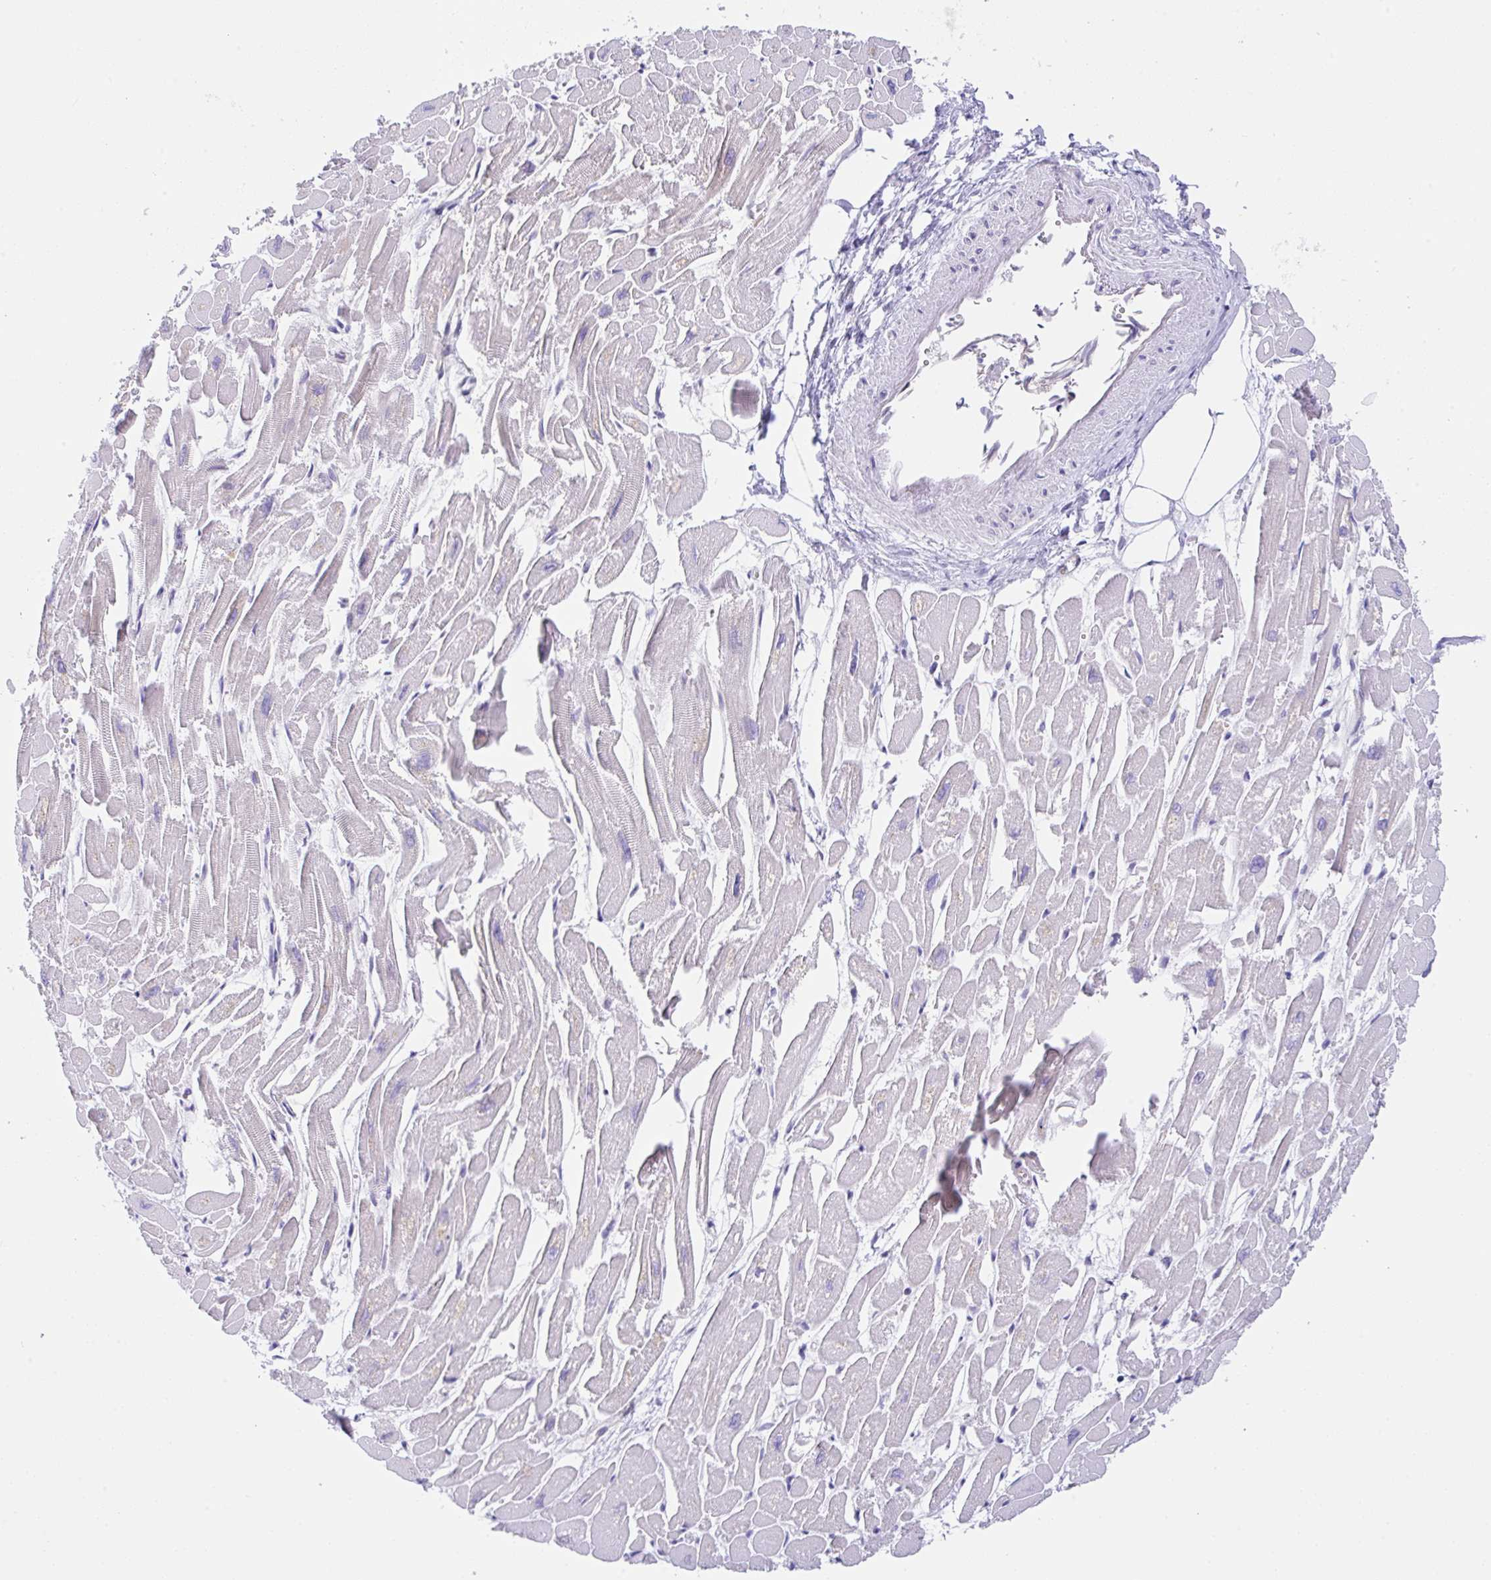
{"staining": {"intensity": "negative", "quantity": "none", "location": "none"}, "tissue": "heart muscle", "cell_type": "Cardiomyocytes", "image_type": "normal", "snomed": [{"axis": "morphology", "description": "Normal tissue, NOS"}, {"axis": "topography", "description": "Heart"}], "caption": "DAB (3,3'-diaminobenzidine) immunohistochemical staining of unremarkable human heart muscle reveals no significant expression in cardiomyocytes.", "gene": "CGNL1", "patient": {"sex": "male", "age": 54}}